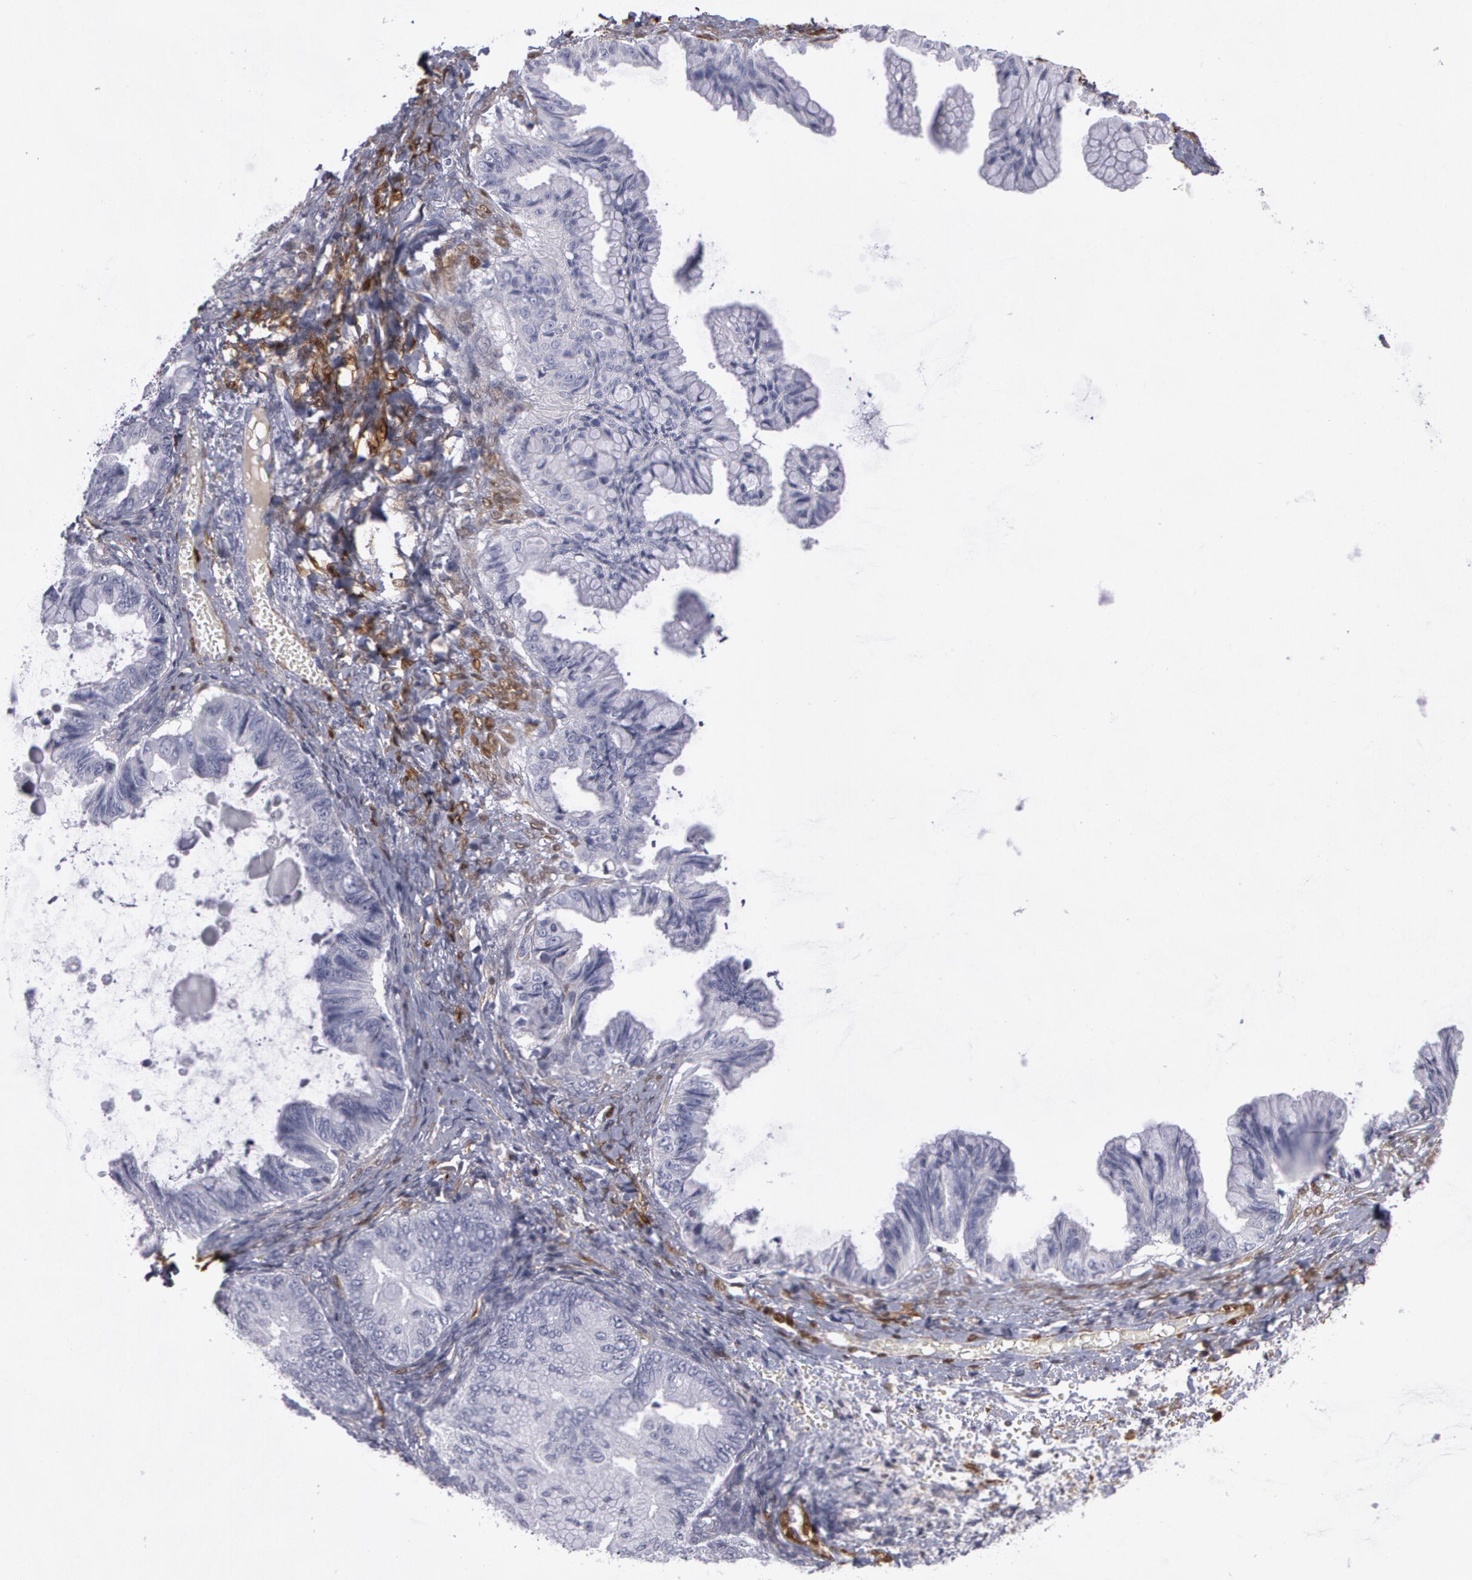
{"staining": {"intensity": "negative", "quantity": "none", "location": "none"}, "tissue": "ovarian cancer", "cell_type": "Tumor cells", "image_type": "cancer", "snomed": [{"axis": "morphology", "description": "Cystadenocarcinoma, mucinous, NOS"}, {"axis": "topography", "description": "Ovary"}], "caption": "High power microscopy photomicrograph of an immunohistochemistry (IHC) photomicrograph of ovarian cancer (mucinous cystadenocarcinoma), revealing no significant positivity in tumor cells.", "gene": "TAGLN", "patient": {"sex": "female", "age": 36}}